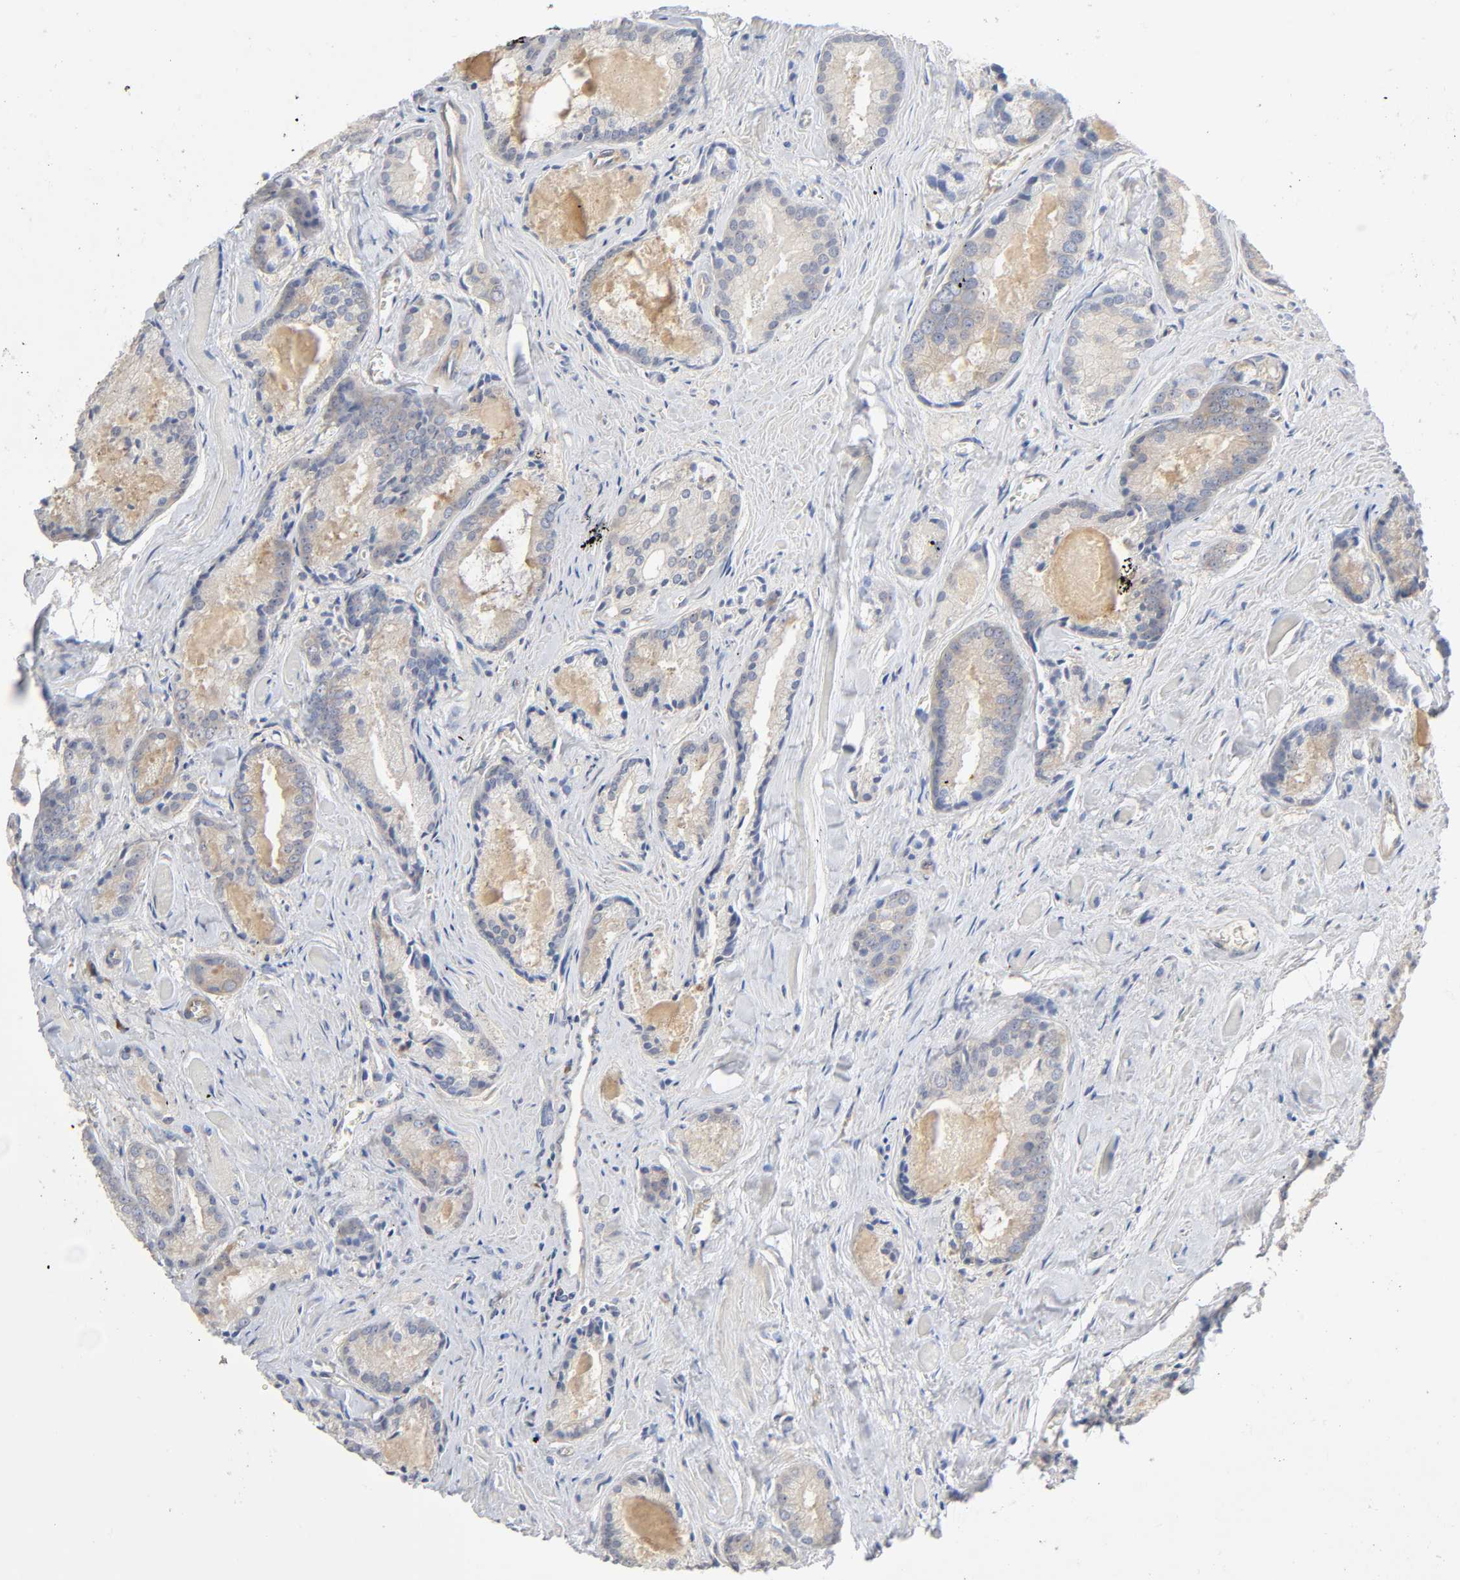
{"staining": {"intensity": "weak", "quantity": ">75%", "location": "cytoplasmic/membranous"}, "tissue": "prostate cancer", "cell_type": "Tumor cells", "image_type": "cancer", "snomed": [{"axis": "morphology", "description": "Adenocarcinoma, Low grade"}, {"axis": "topography", "description": "Prostate"}], "caption": "Immunohistochemistry (IHC) image of human prostate cancer (adenocarcinoma (low-grade)) stained for a protein (brown), which shows low levels of weak cytoplasmic/membranous staining in about >75% of tumor cells.", "gene": "SCHIP1", "patient": {"sex": "male", "age": 64}}